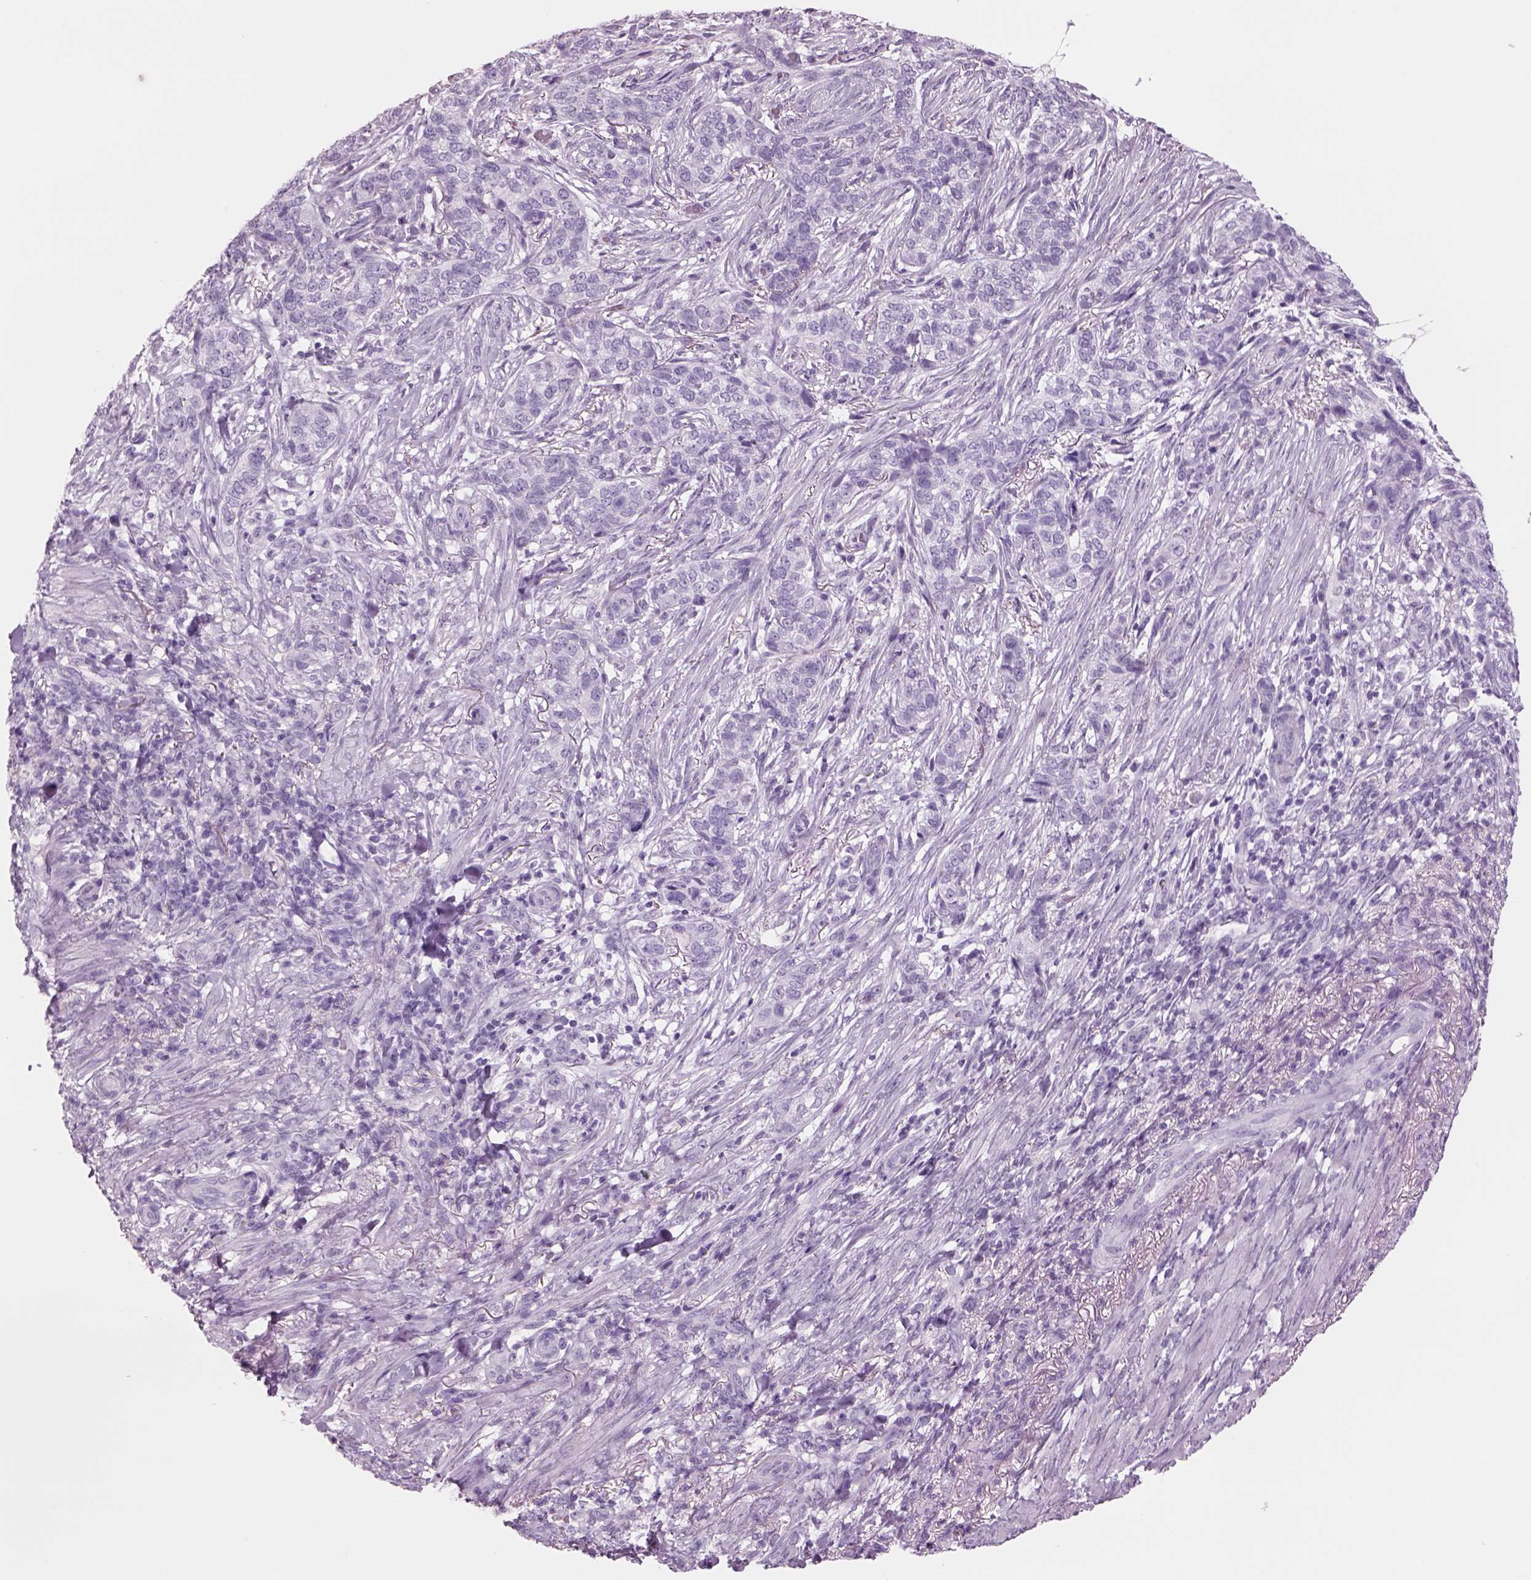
{"staining": {"intensity": "negative", "quantity": "none", "location": "none"}, "tissue": "skin cancer", "cell_type": "Tumor cells", "image_type": "cancer", "snomed": [{"axis": "morphology", "description": "Basal cell carcinoma"}, {"axis": "topography", "description": "Skin"}], "caption": "Basal cell carcinoma (skin) was stained to show a protein in brown. There is no significant expression in tumor cells.", "gene": "RHO", "patient": {"sex": "female", "age": 69}}